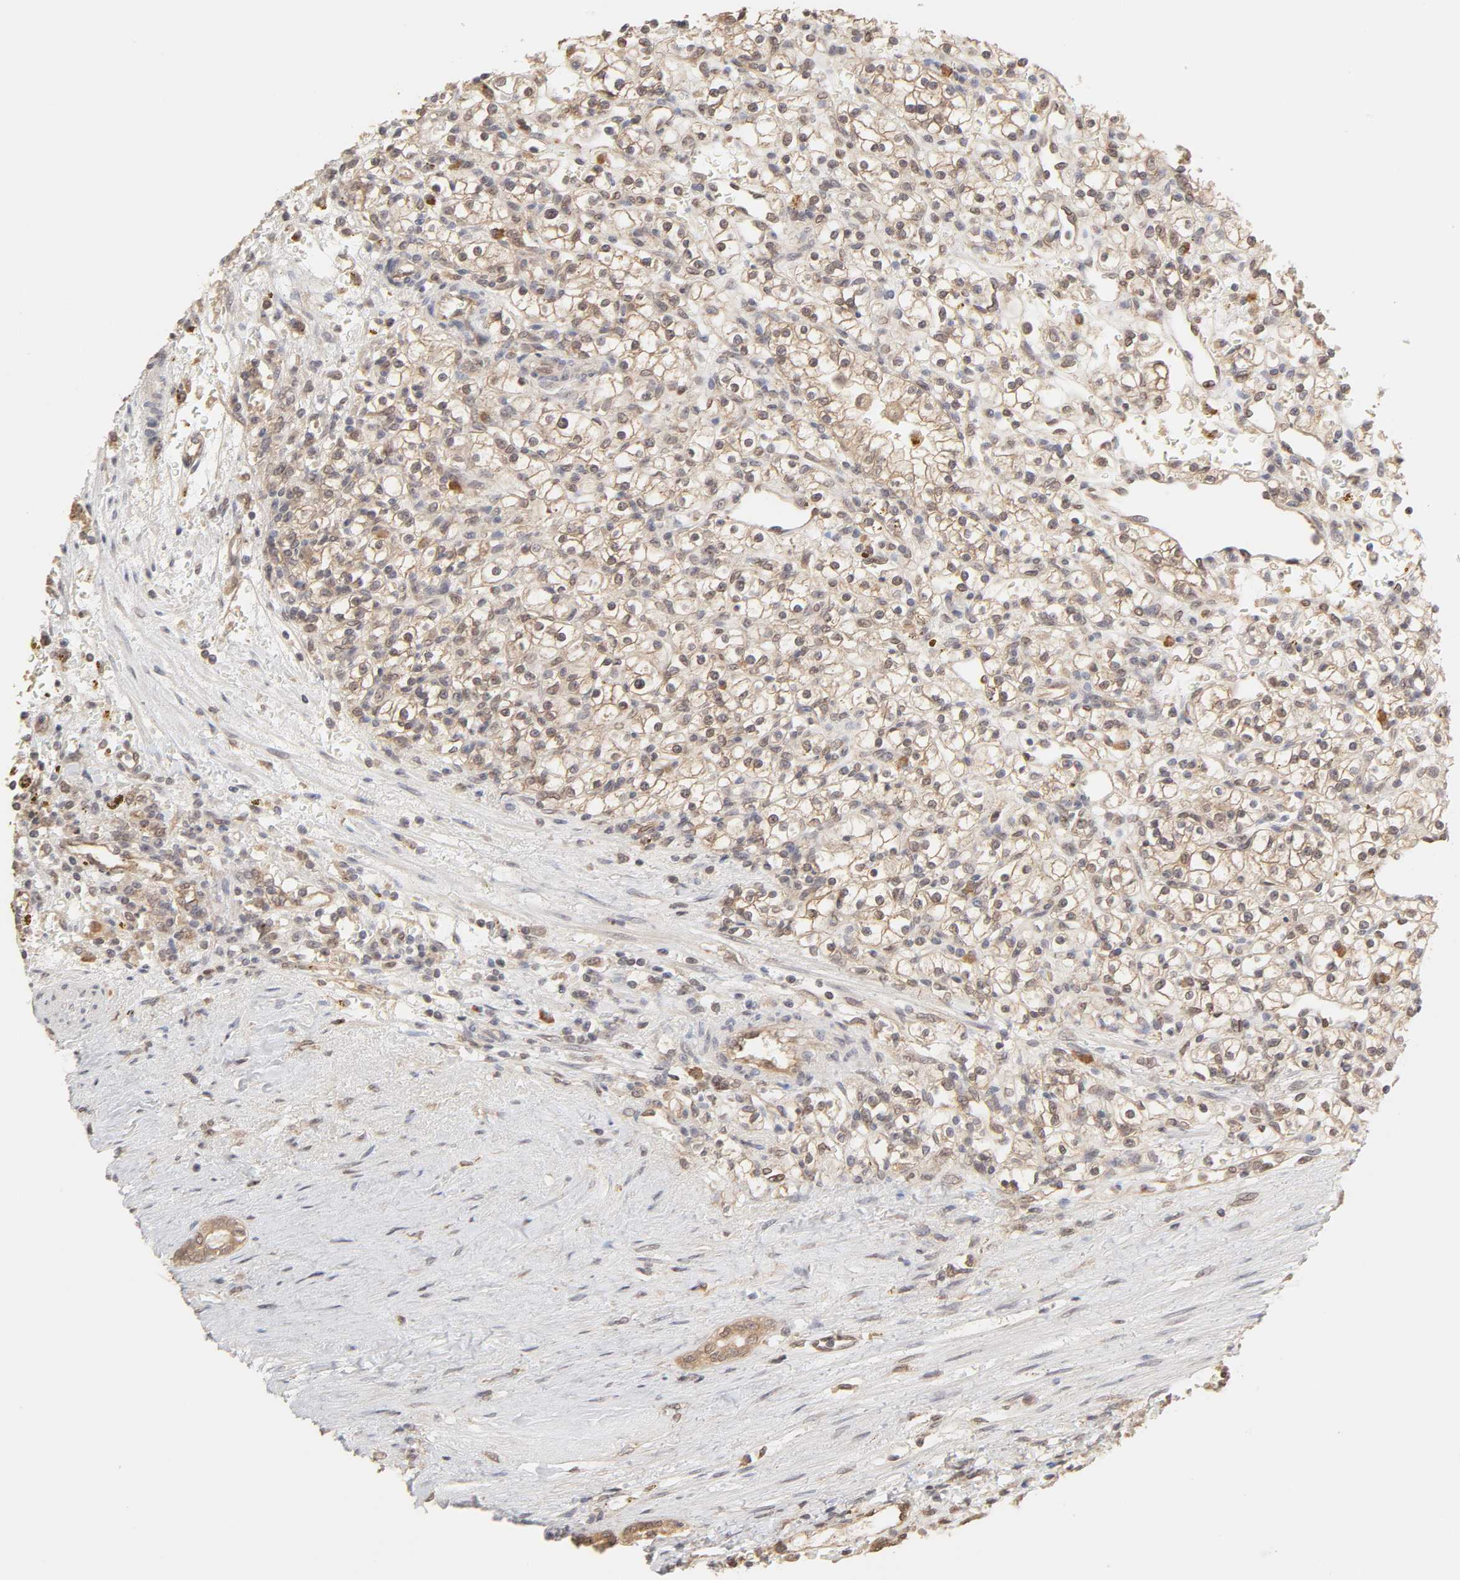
{"staining": {"intensity": "weak", "quantity": "25%-75%", "location": "cytoplasmic/membranous"}, "tissue": "renal cancer", "cell_type": "Tumor cells", "image_type": "cancer", "snomed": [{"axis": "morphology", "description": "Normal tissue, NOS"}, {"axis": "morphology", "description": "Adenocarcinoma, NOS"}, {"axis": "topography", "description": "Kidney"}], "caption": "Brown immunohistochemical staining in adenocarcinoma (renal) reveals weak cytoplasmic/membranous staining in approximately 25%-75% of tumor cells.", "gene": "MAPK1", "patient": {"sex": "female", "age": 55}}